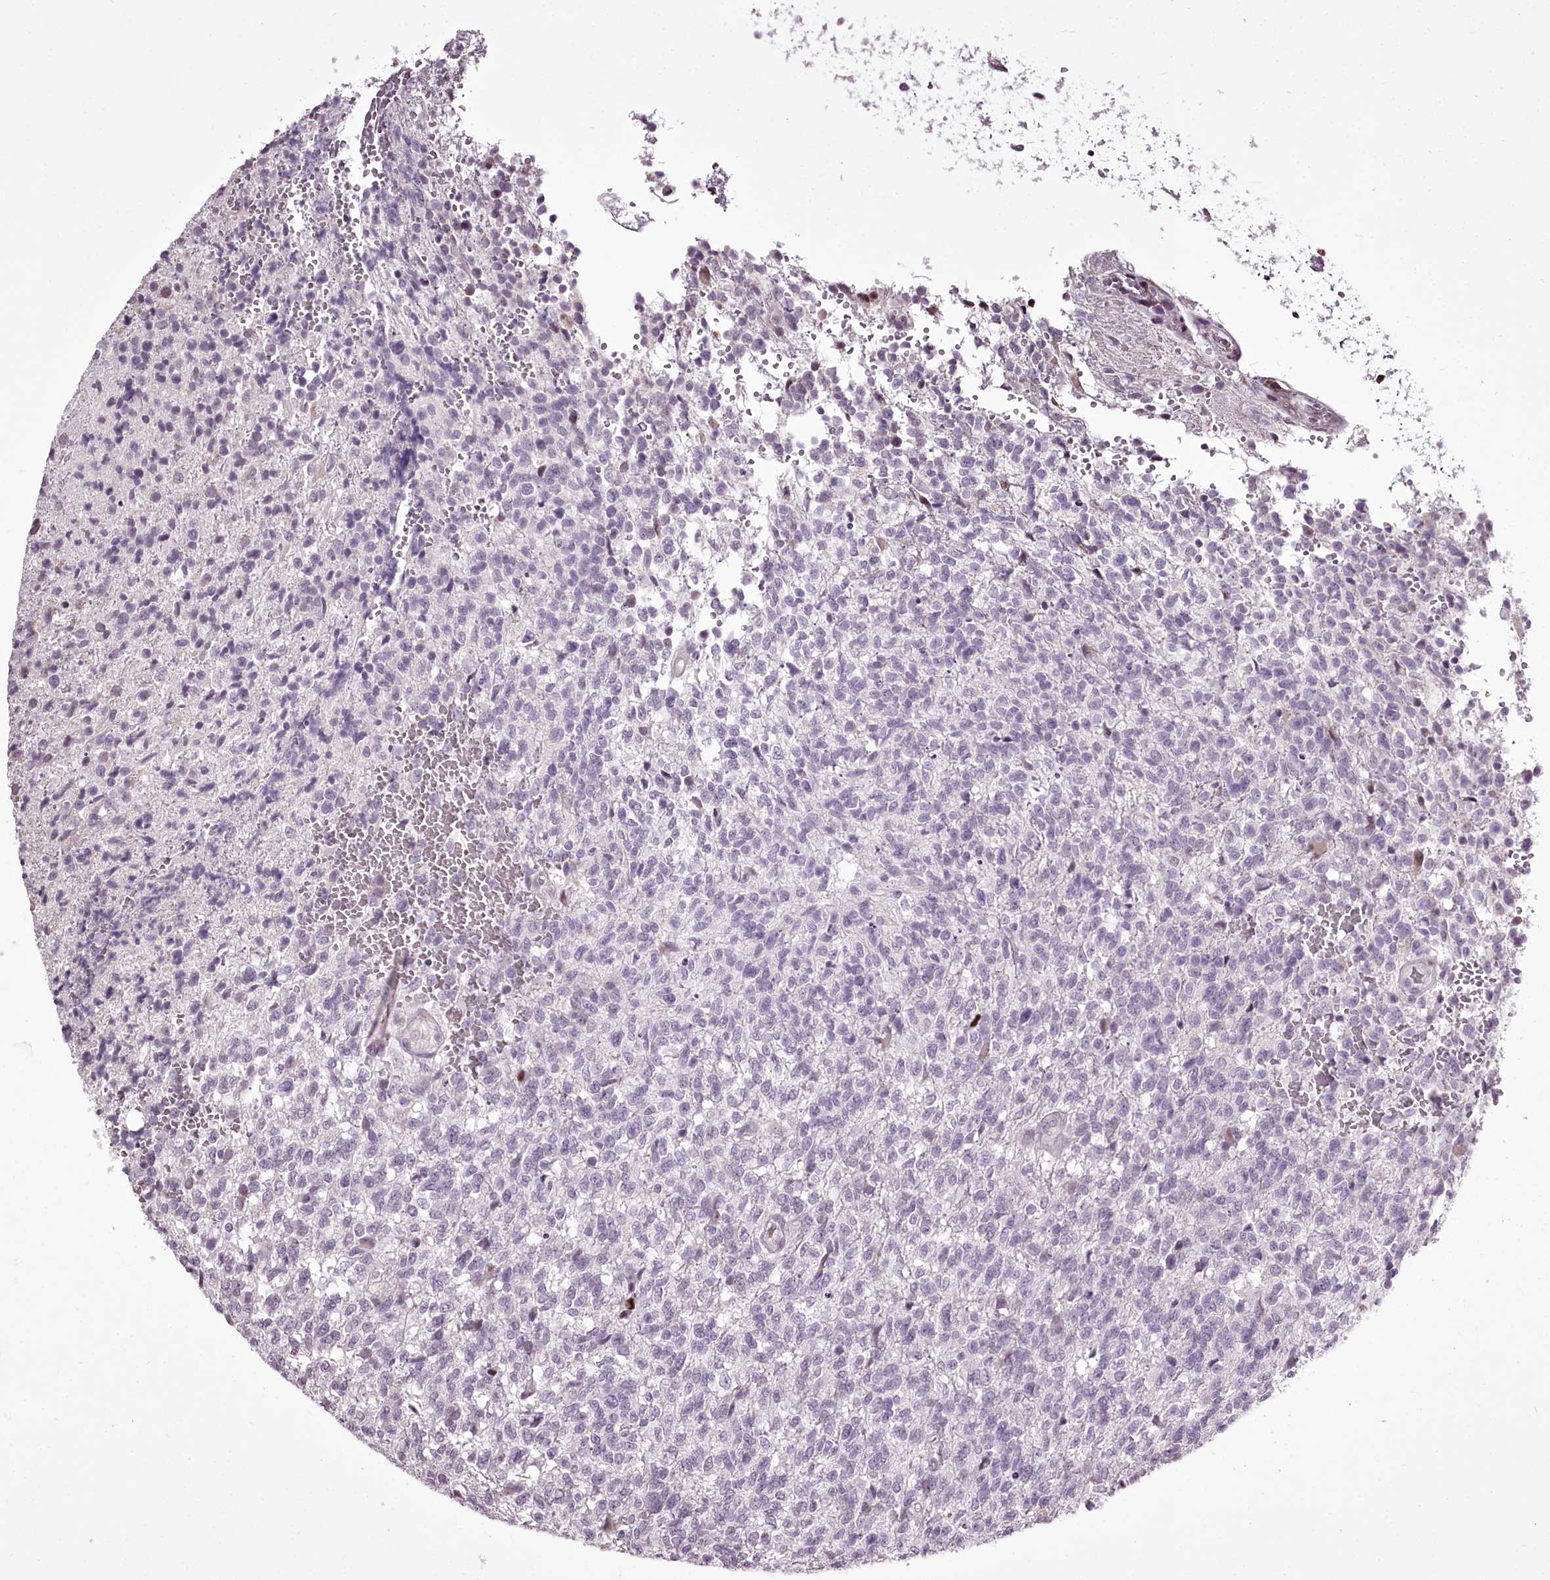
{"staining": {"intensity": "negative", "quantity": "none", "location": "none"}, "tissue": "glioma", "cell_type": "Tumor cells", "image_type": "cancer", "snomed": [{"axis": "morphology", "description": "Glioma, malignant, High grade"}, {"axis": "topography", "description": "Brain"}], "caption": "Immunohistochemistry (IHC) histopathology image of glioma stained for a protein (brown), which reveals no staining in tumor cells. (DAB immunohistochemistry with hematoxylin counter stain).", "gene": "C1orf56", "patient": {"sex": "male", "age": 56}}